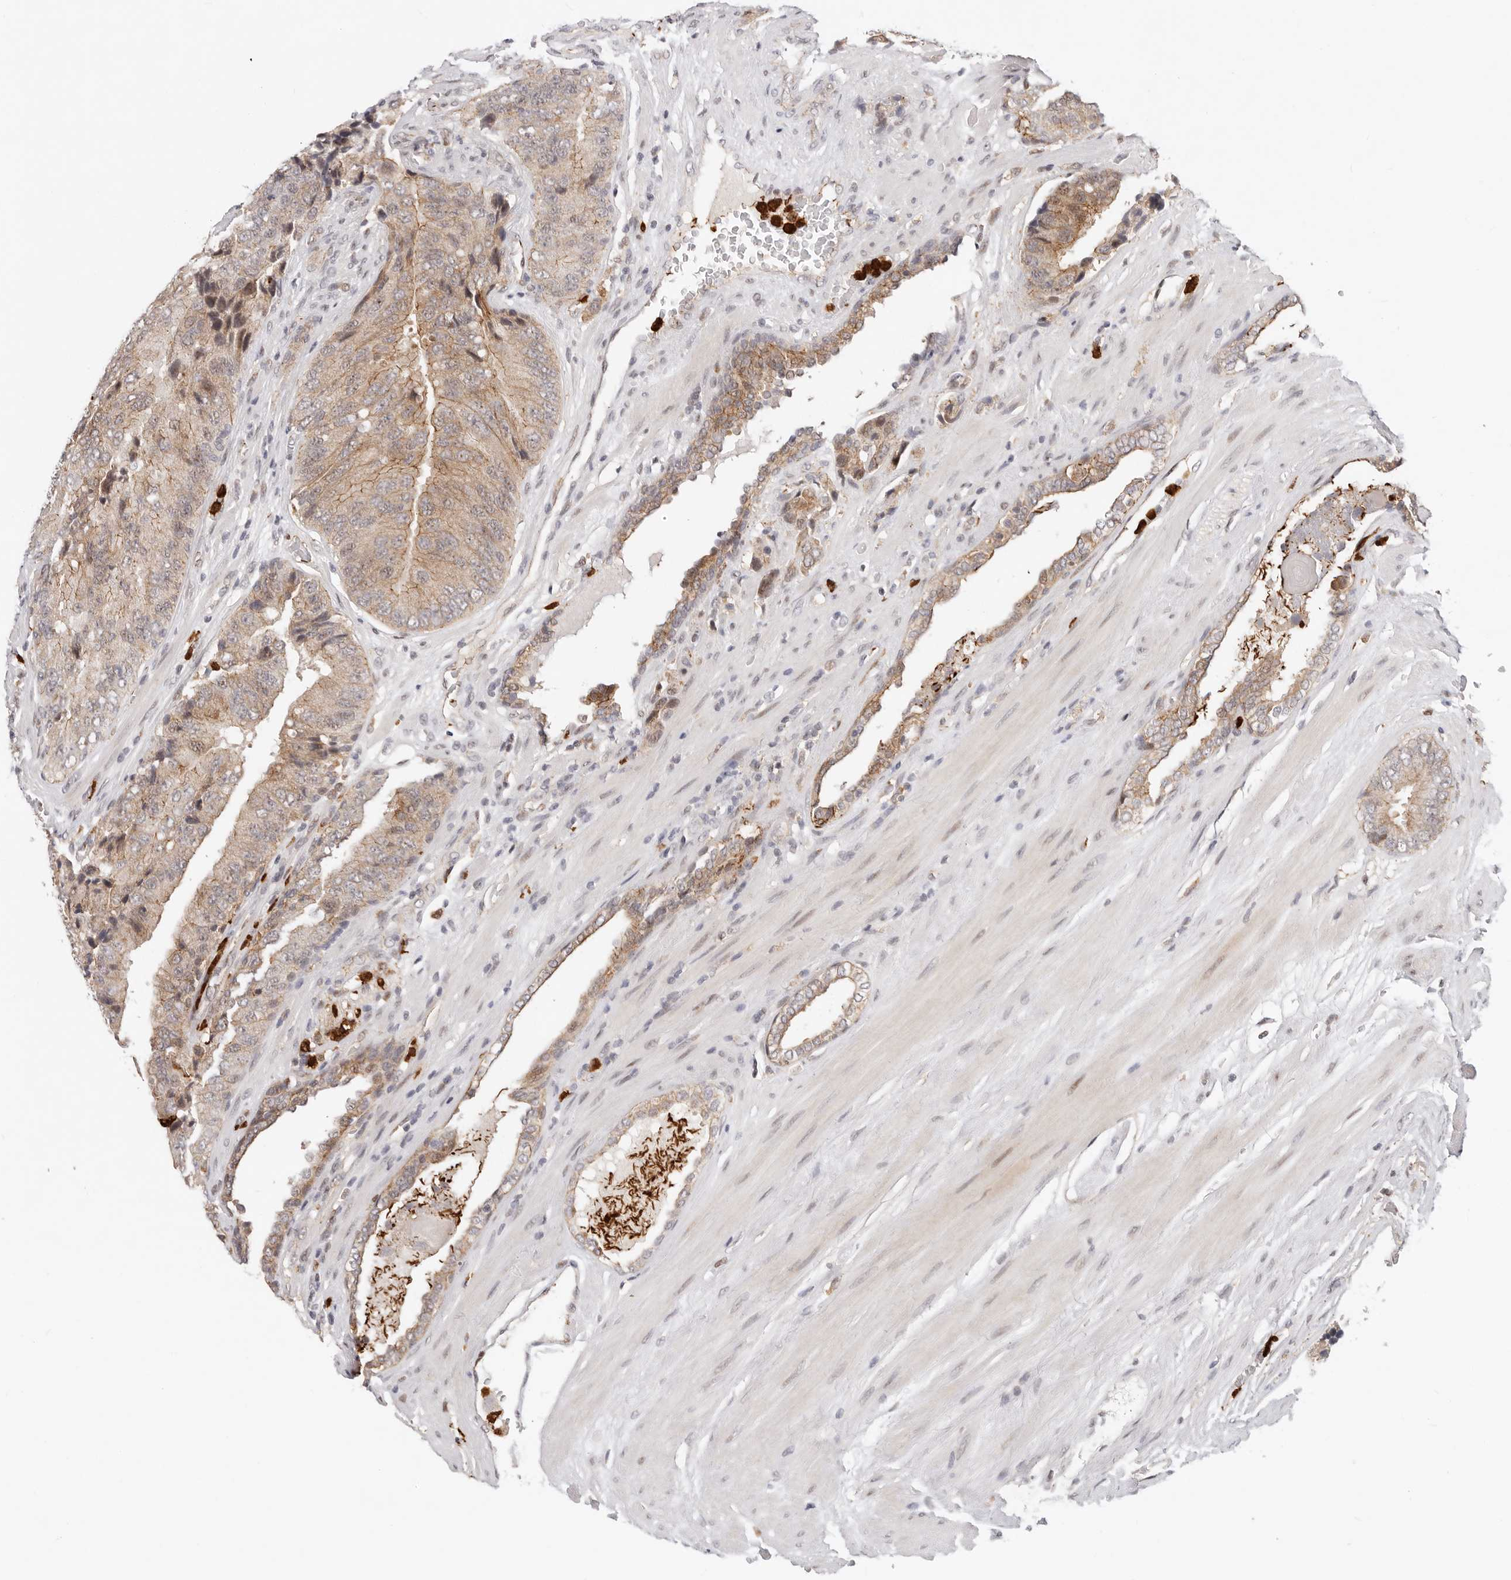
{"staining": {"intensity": "weak", "quantity": ">75%", "location": "cytoplasmic/membranous"}, "tissue": "prostate cancer", "cell_type": "Tumor cells", "image_type": "cancer", "snomed": [{"axis": "morphology", "description": "Adenocarcinoma, High grade"}, {"axis": "topography", "description": "Prostate"}], "caption": "IHC image of prostate cancer (adenocarcinoma (high-grade)) stained for a protein (brown), which shows low levels of weak cytoplasmic/membranous expression in about >75% of tumor cells.", "gene": "AFDN", "patient": {"sex": "male", "age": 70}}